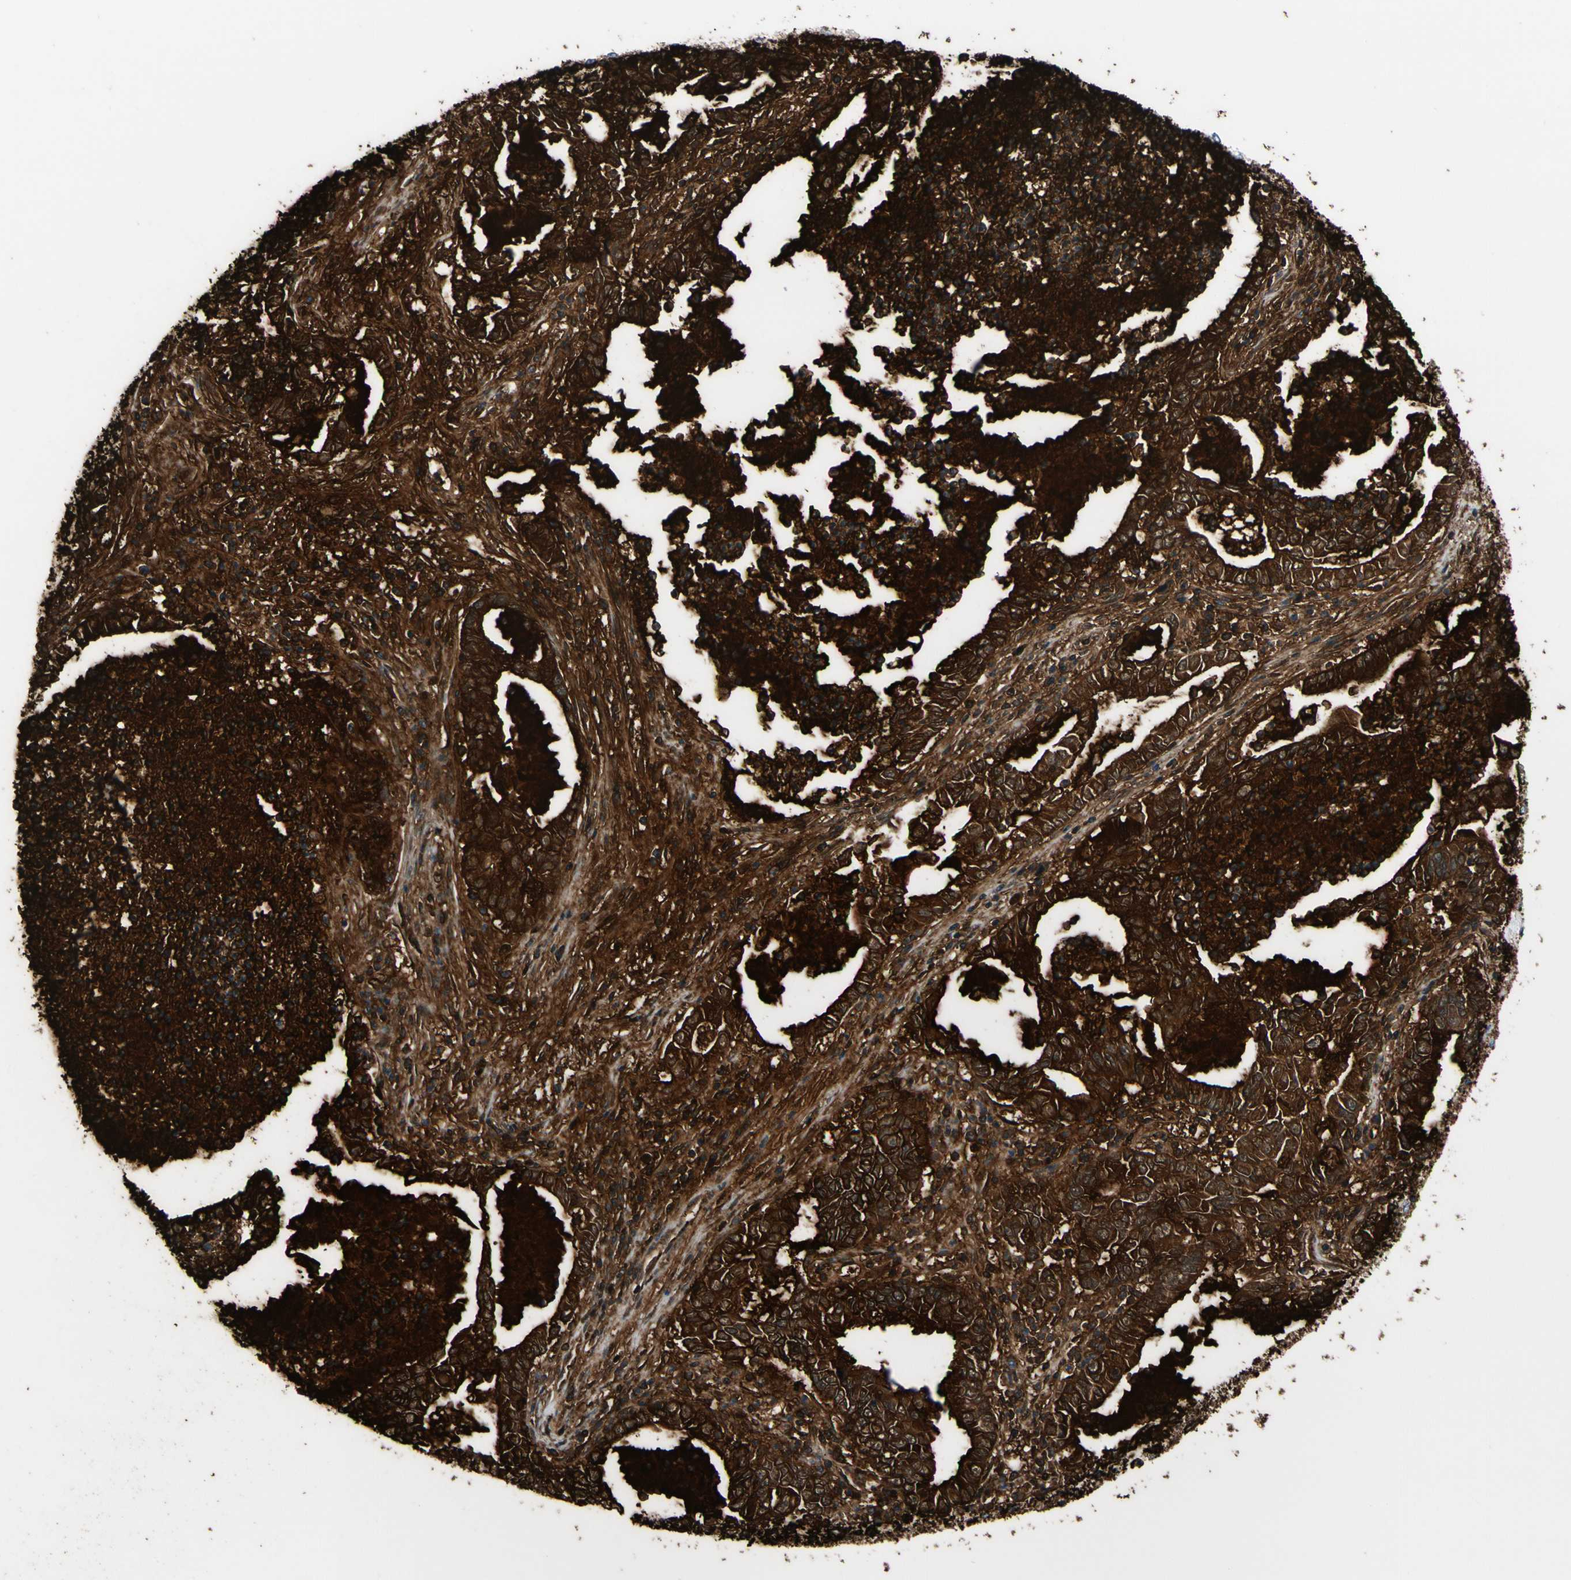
{"staining": {"intensity": "strong", "quantity": ">75%", "location": "cytoplasmic/membranous"}, "tissue": "lung cancer", "cell_type": "Tumor cells", "image_type": "cancer", "snomed": [{"axis": "morphology", "description": "Adenocarcinoma, NOS"}, {"axis": "topography", "description": "Lung"}], "caption": "Immunohistochemical staining of lung adenocarcinoma displays high levels of strong cytoplasmic/membranous positivity in about >75% of tumor cells.", "gene": "MUC5B", "patient": {"sex": "female", "age": 51}}